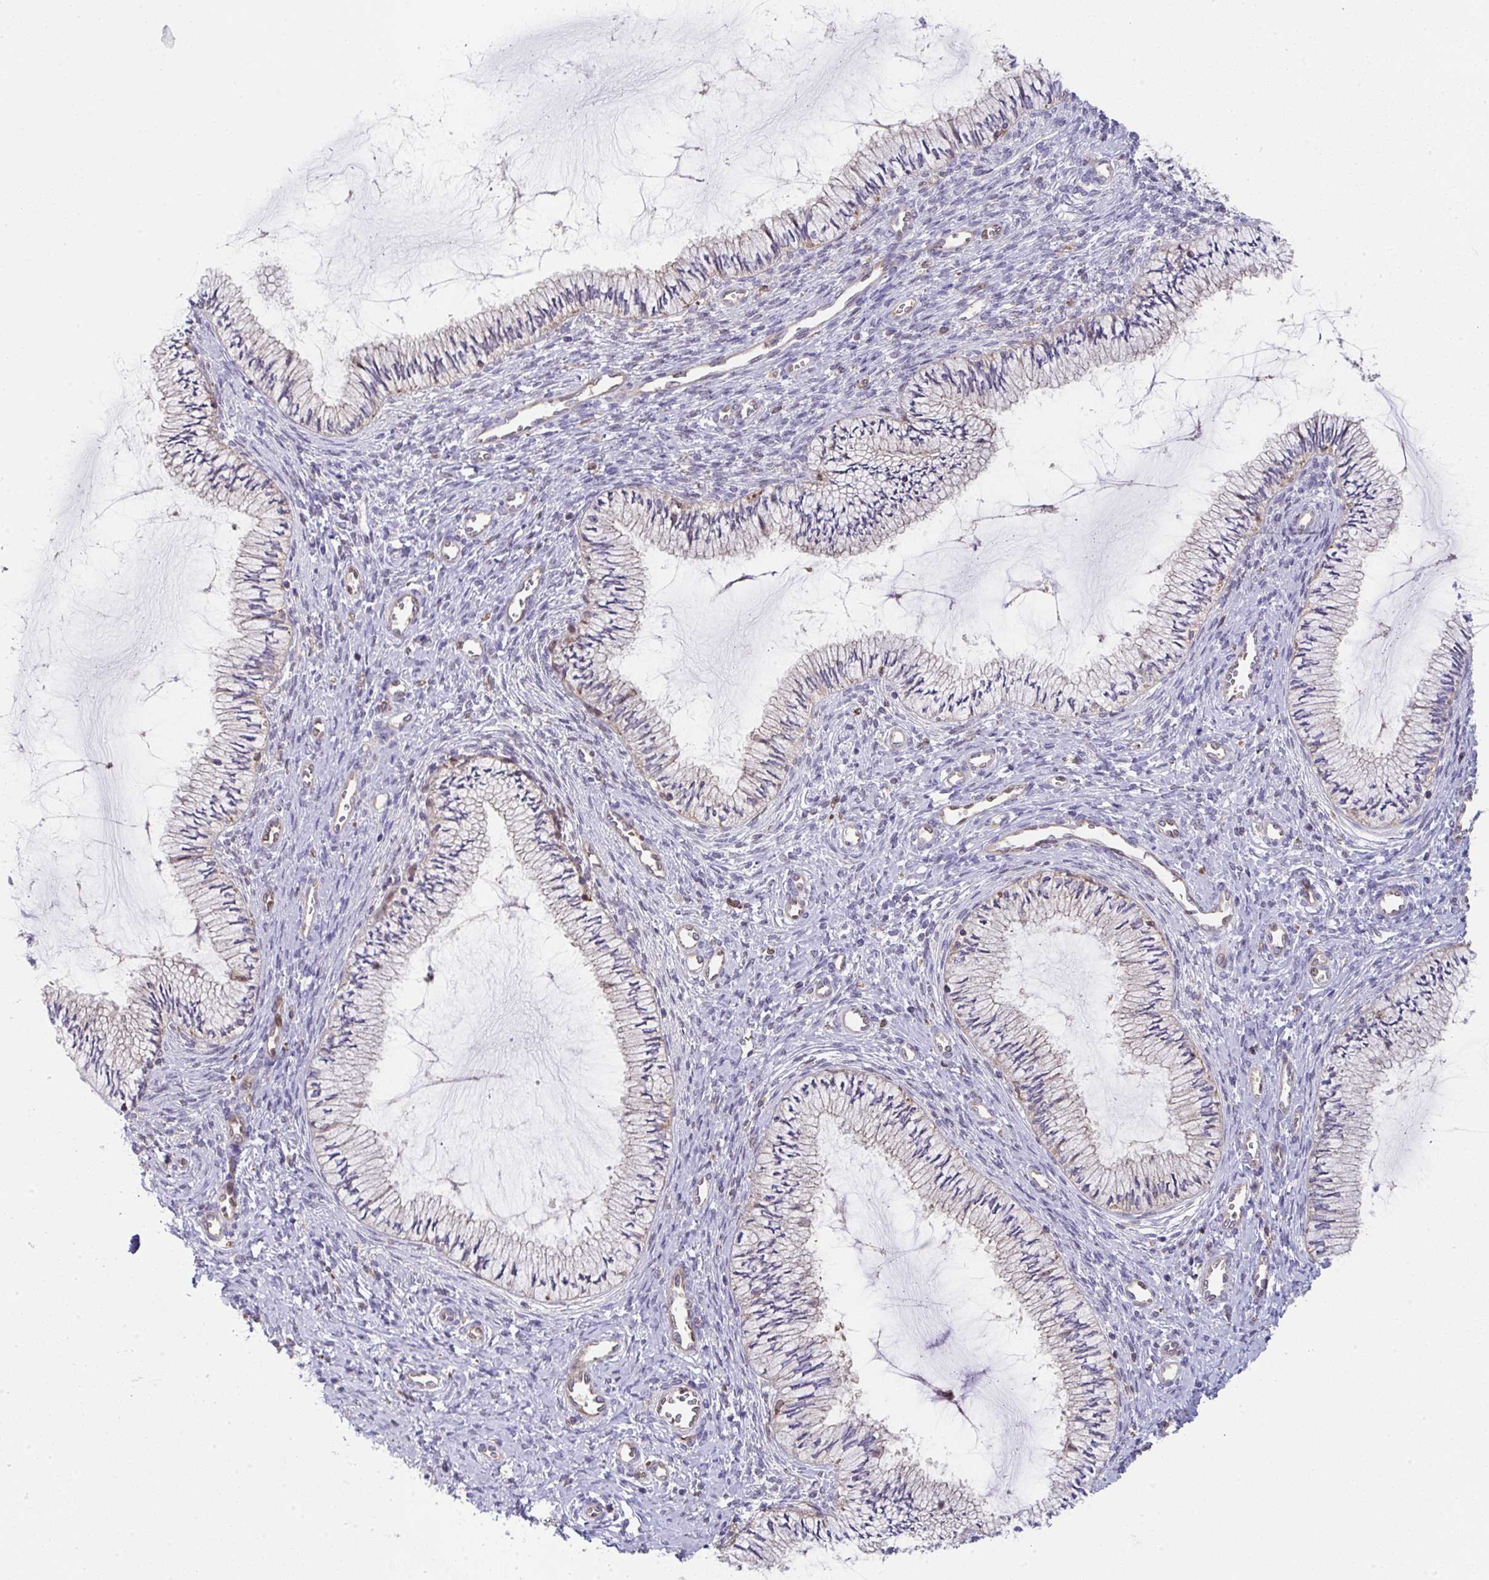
{"staining": {"intensity": "weak", "quantity": "<25%", "location": "cytoplasmic/membranous"}, "tissue": "cervix", "cell_type": "Glandular cells", "image_type": "normal", "snomed": [{"axis": "morphology", "description": "Normal tissue, NOS"}, {"axis": "topography", "description": "Cervix"}], "caption": "An immunohistochemistry micrograph of benign cervix is shown. There is no staining in glandular cells of cervix.", "gene": "ALDH16A1", "patient": {"sex": "female", "age": 24}}